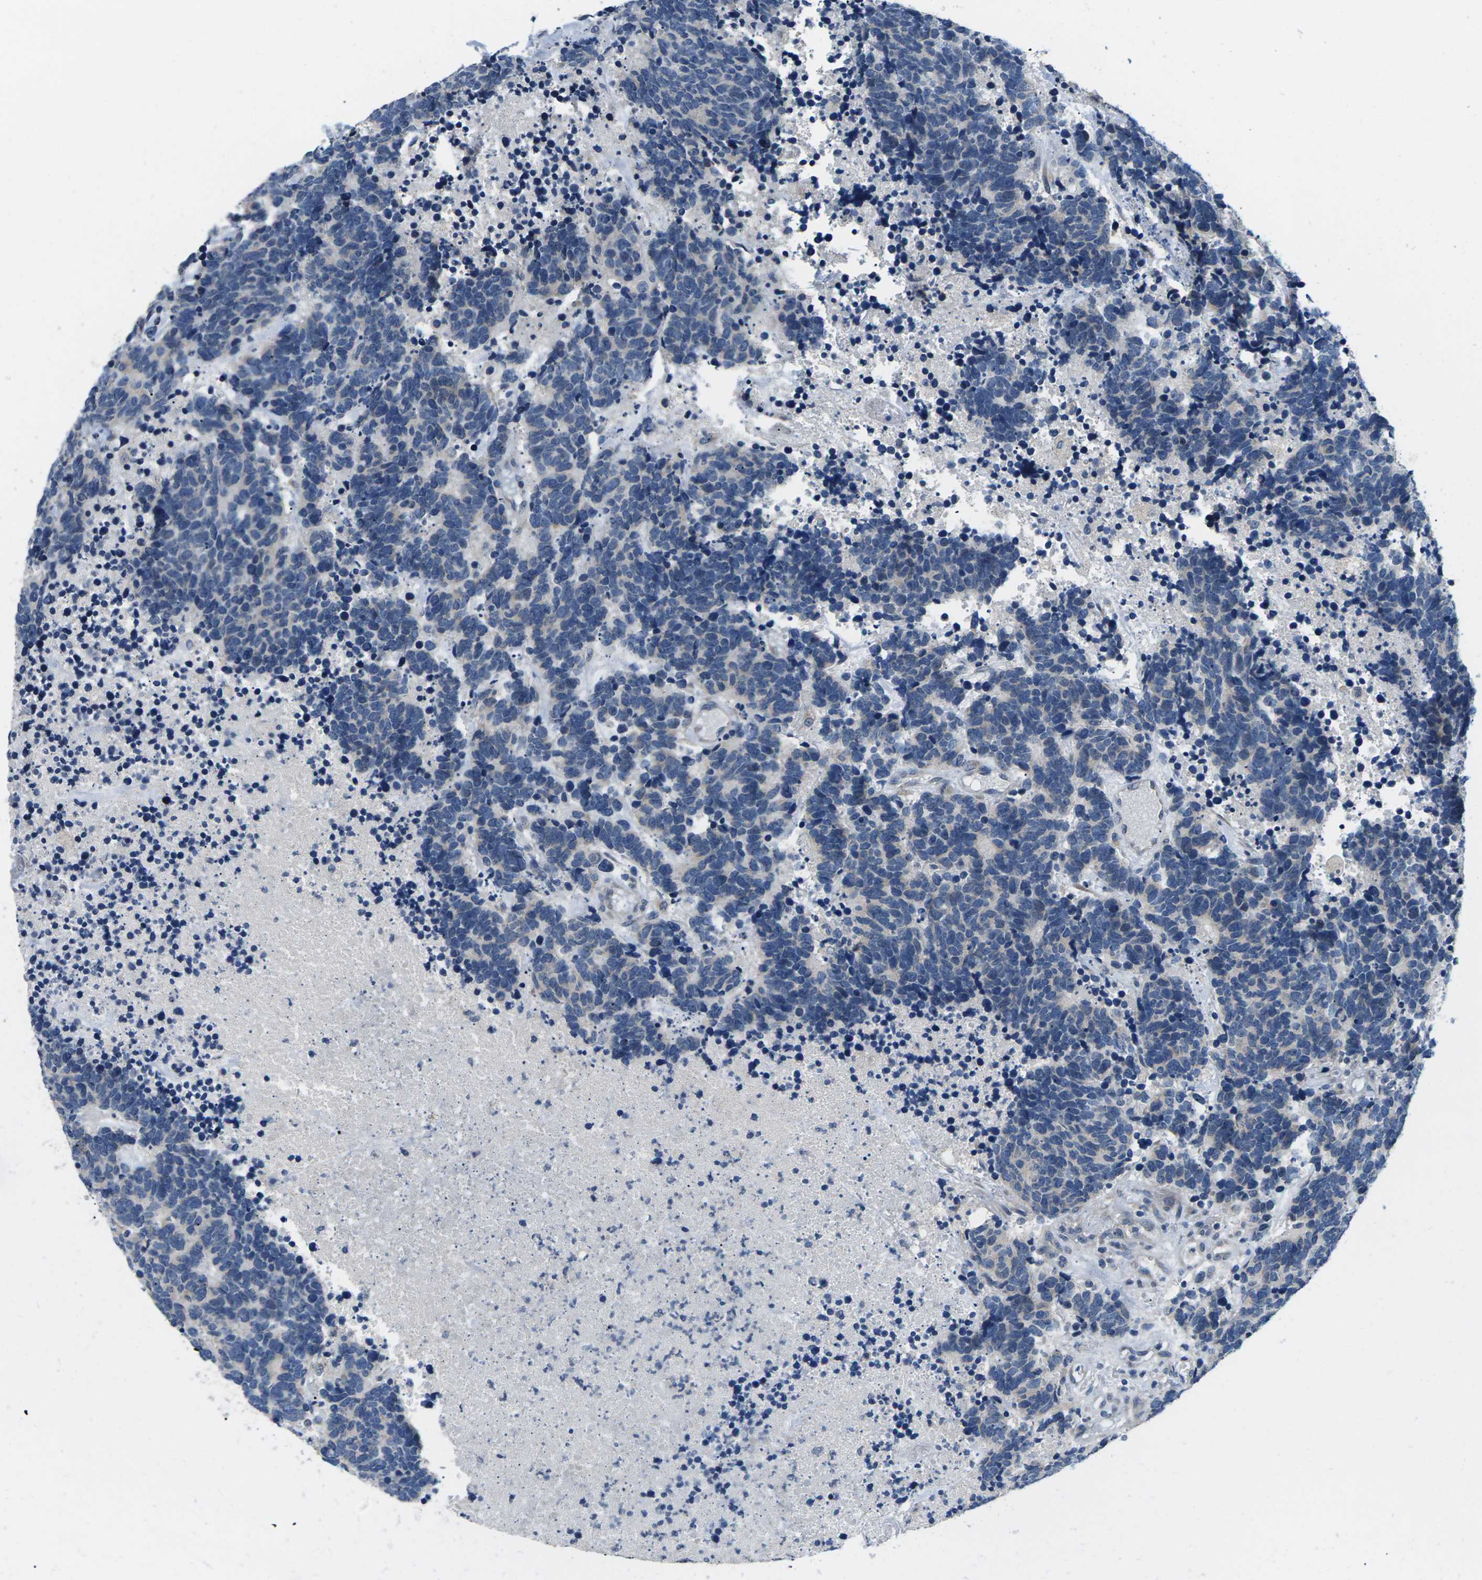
{"staining": {"intensity": "negative", "quantity": "none", "location": "none"}, "tissue": "carcinoid", "cell_type": "Tumor cells", "image_type": "cancer", "snomed": [{"axis": "morphology", "description": "Carcinoma, NOS"}, {"axis": "morphology", "description": "Carcinoid, malignant, NOS"}, {"axis": "topography", "description": "Urinary bladder"}], "caption": "Malignant carcinoid was stained to show a protein in brown. There is no significant expression in tumor cells. (Stains: DAB immunohistochemistry (IHC) with hematoxylin counter stain, Microscopy: brightfield microscopy at high magnification).", "gene": "ERGIC3", "patient": {"sex": "male", "age": 57}}